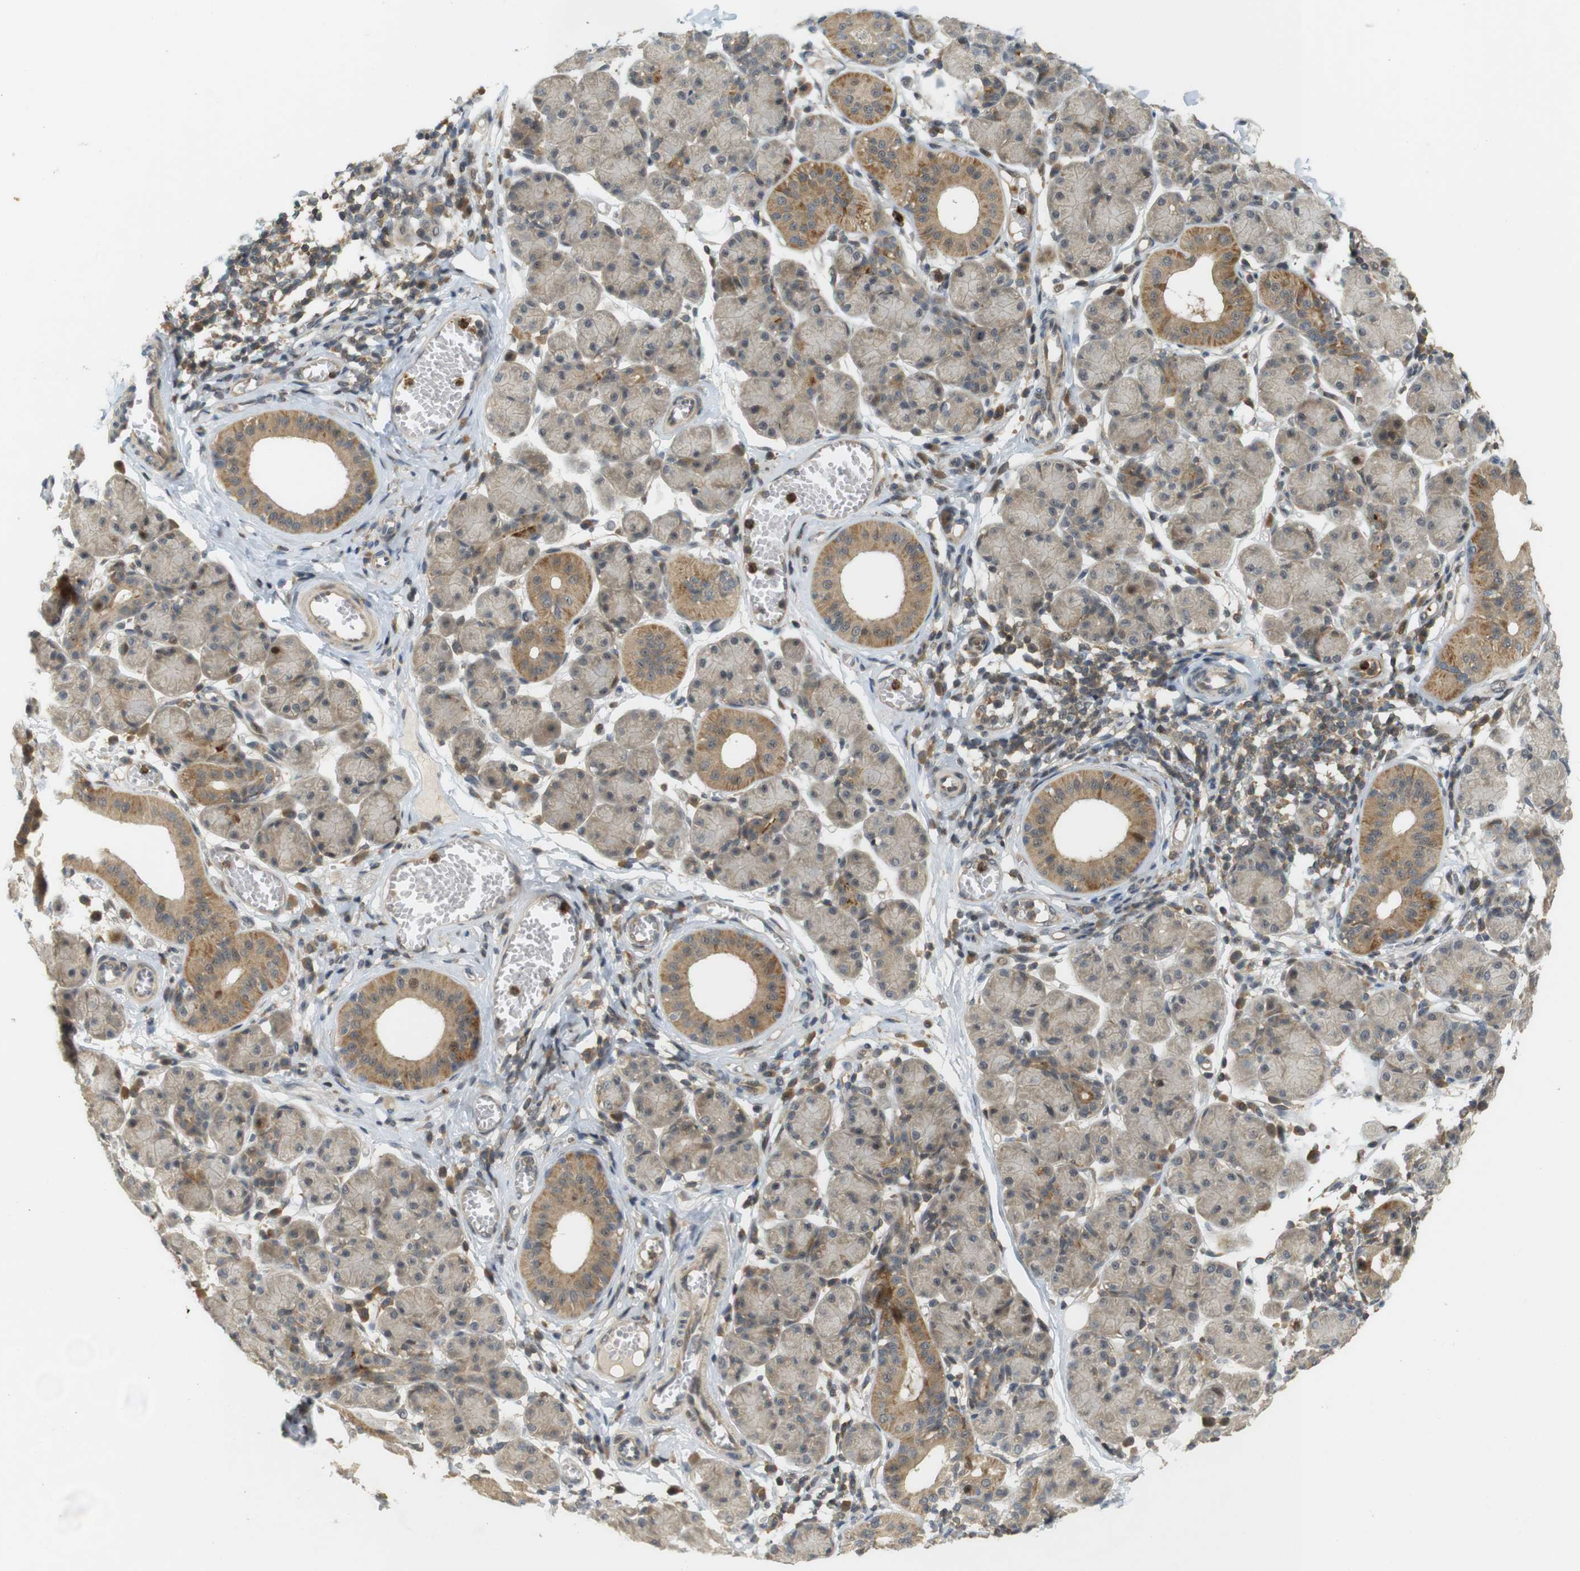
{"staining": {"intensity": "moderate", "quantity": "25%-75%", "location": "cytoplasmic/membranous"}, "tissue": "salivary gland", "cell_type": "Glandular cells", "image_type": "normal", "snomed": [{"axis": "morphology", "description": "Normal tissue, NOS"}, {"axis": "morphology", "description": "Inflammation, NOS"}, {"axis": "topography", "description": "Lymph node"}, {"axis": "topography", "description": "Salivary gland"}], "caption": "Unremarkable salivary gland displays moderate cytoplasmic/membranous expression in approximately 25%-75% of glandular cells, visualized by immunohistochemistry. The protein of interest is stained brown, and the nuclei are stained in blue (DAB IHC with brightfield microscopy, high magnification).", "gene": "TMX3", "patient": {"sex": "male", "age": 3}}